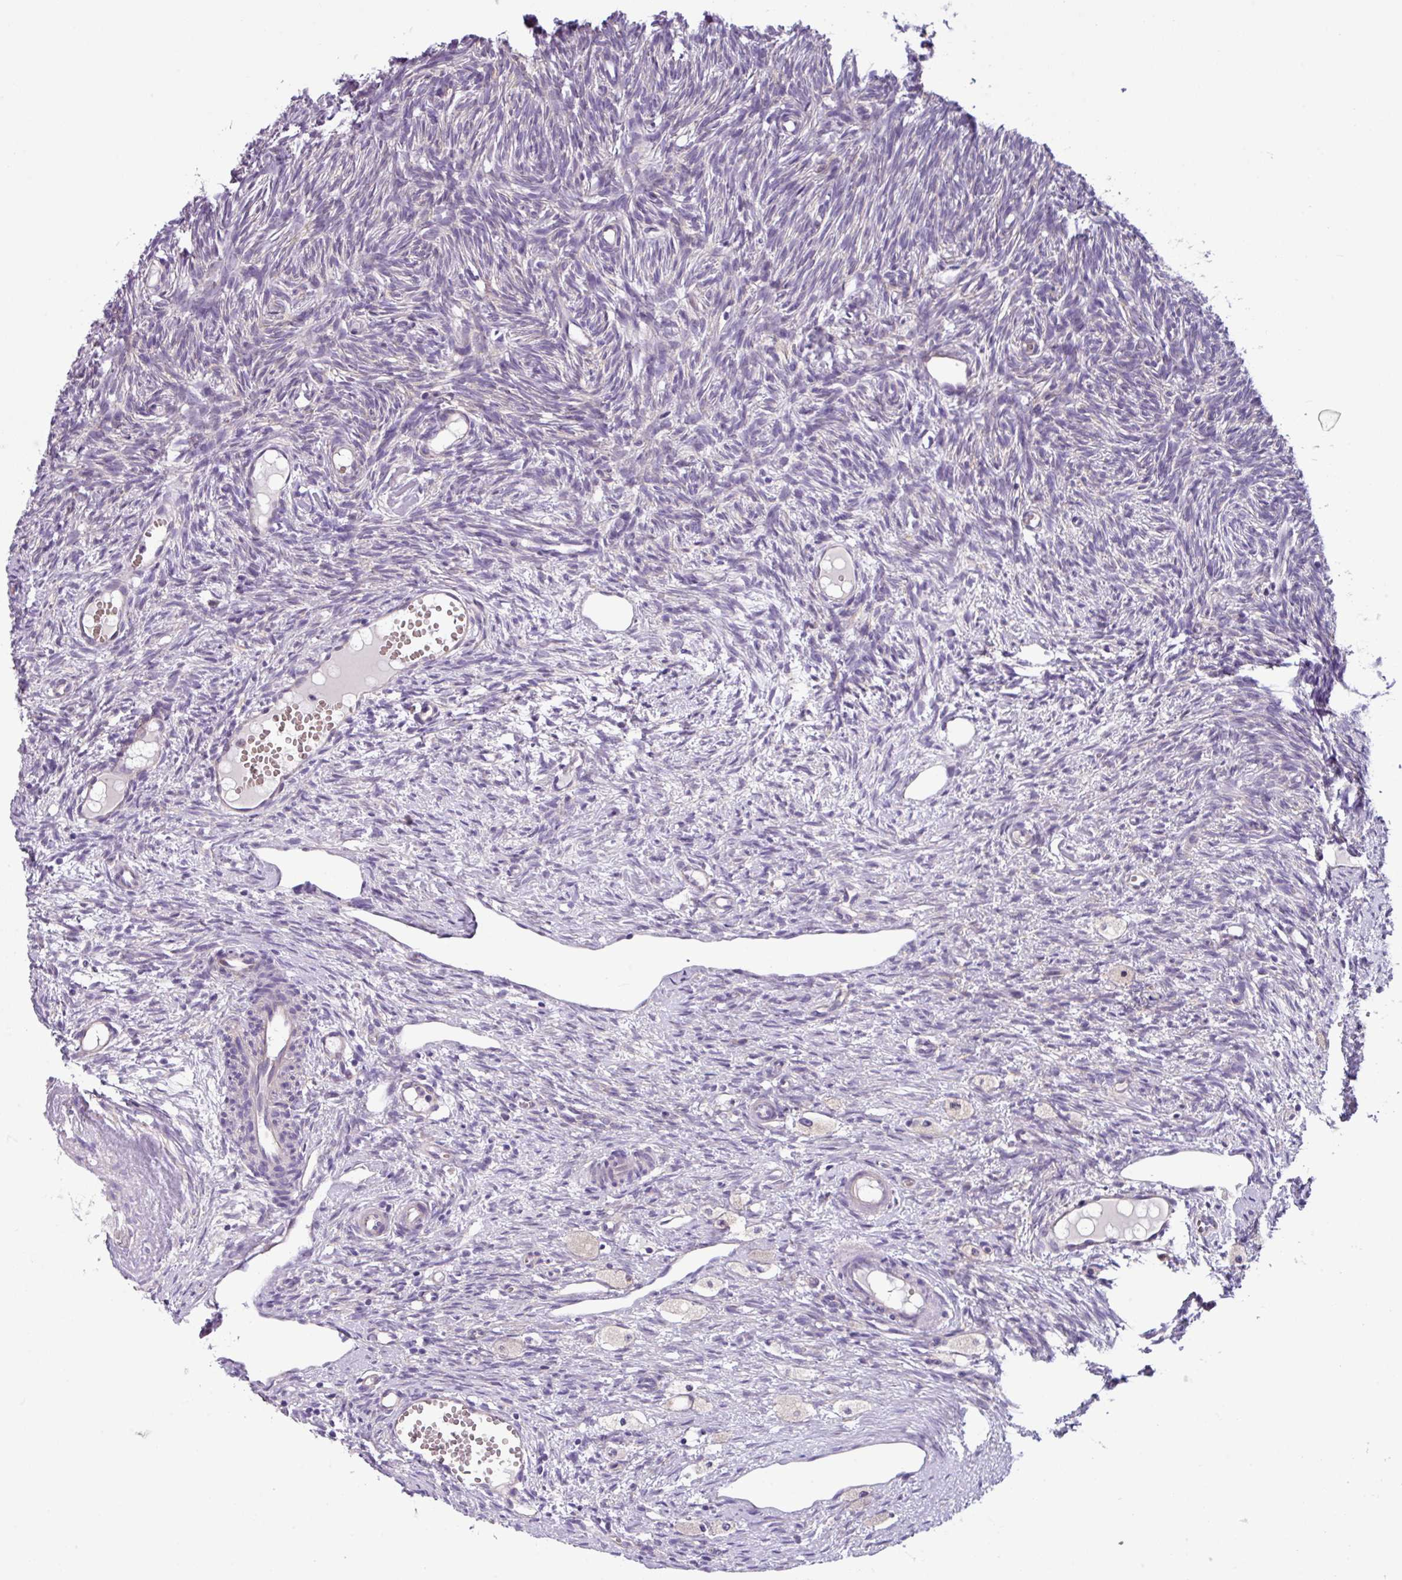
{"staining": {"intensity": "negative", "quantity": "none", "location": "none"}, "tissue": "ovary", "cell_type": "Ovarian stroma cells", "image_type": "normal", "snomed": [{"axis": "morphology", "description": "Normal tissue, NOS"}, {"axis": "topography", "description": "Ovary"}], "caption": "An image of ovary stained for a protein displays no brown staining in ovarian stroma cells.", "gene": "SLC23A2", "patient": {"sex": "female", "age": 51}}